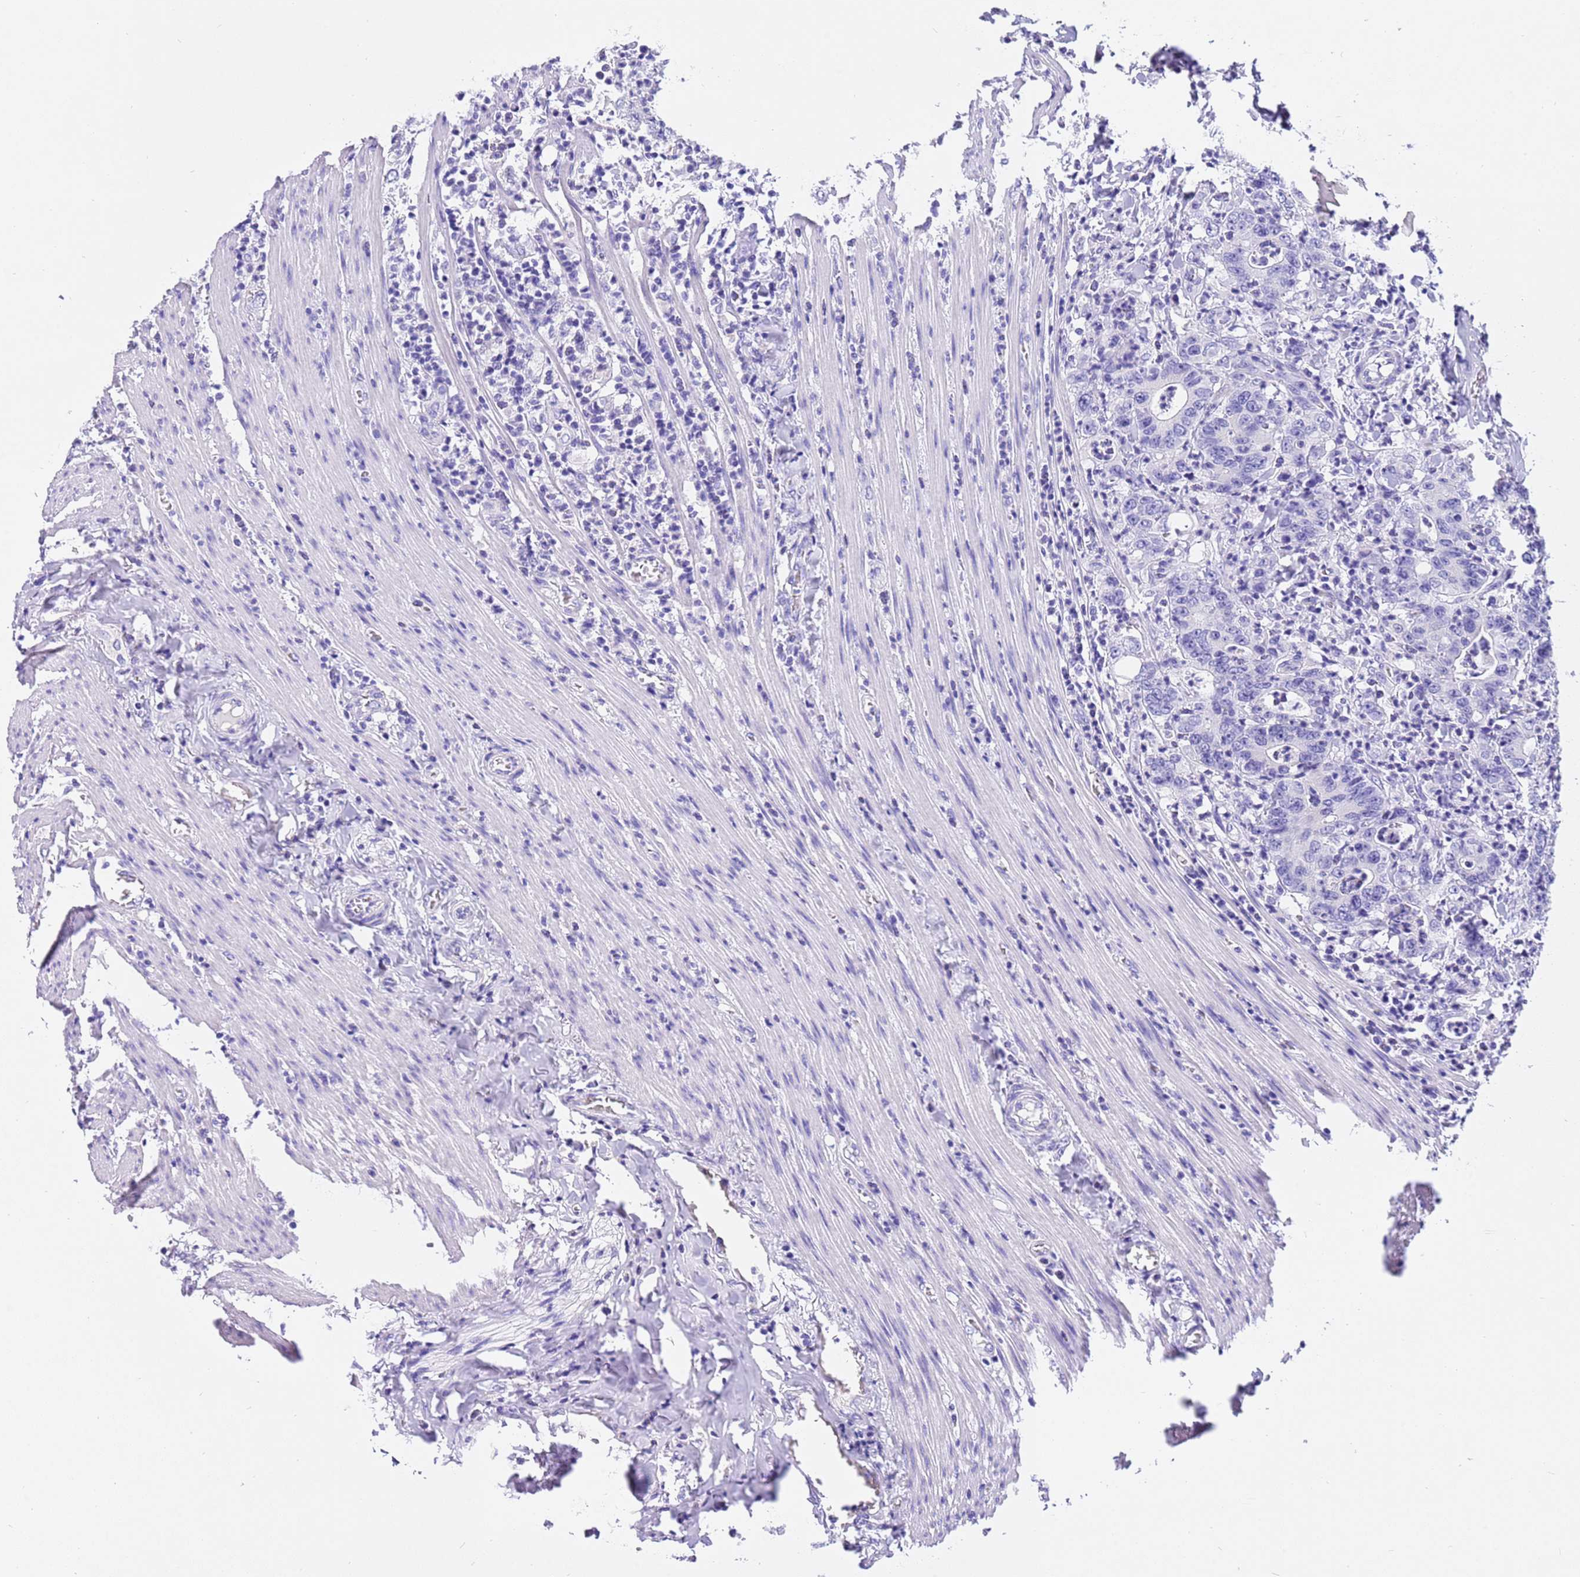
{"staining": {"intensity": "negative", "quantity": "none", "location": "none"}, "tissue": "colorectal cancer", "cell_type": "Tumor cells", "image_type": "cancer", "snomed": [{"axis": "morphology", "description": "Adenocarcinoma, NOS"}, {"axis": "topography", "description": "Colon"}], "caption": "Tumor cells show no significant protein staining in adenocarcinoma (colorectal).", "gene": "CPB1", "patient": {"sex": "female", "age": 75}}